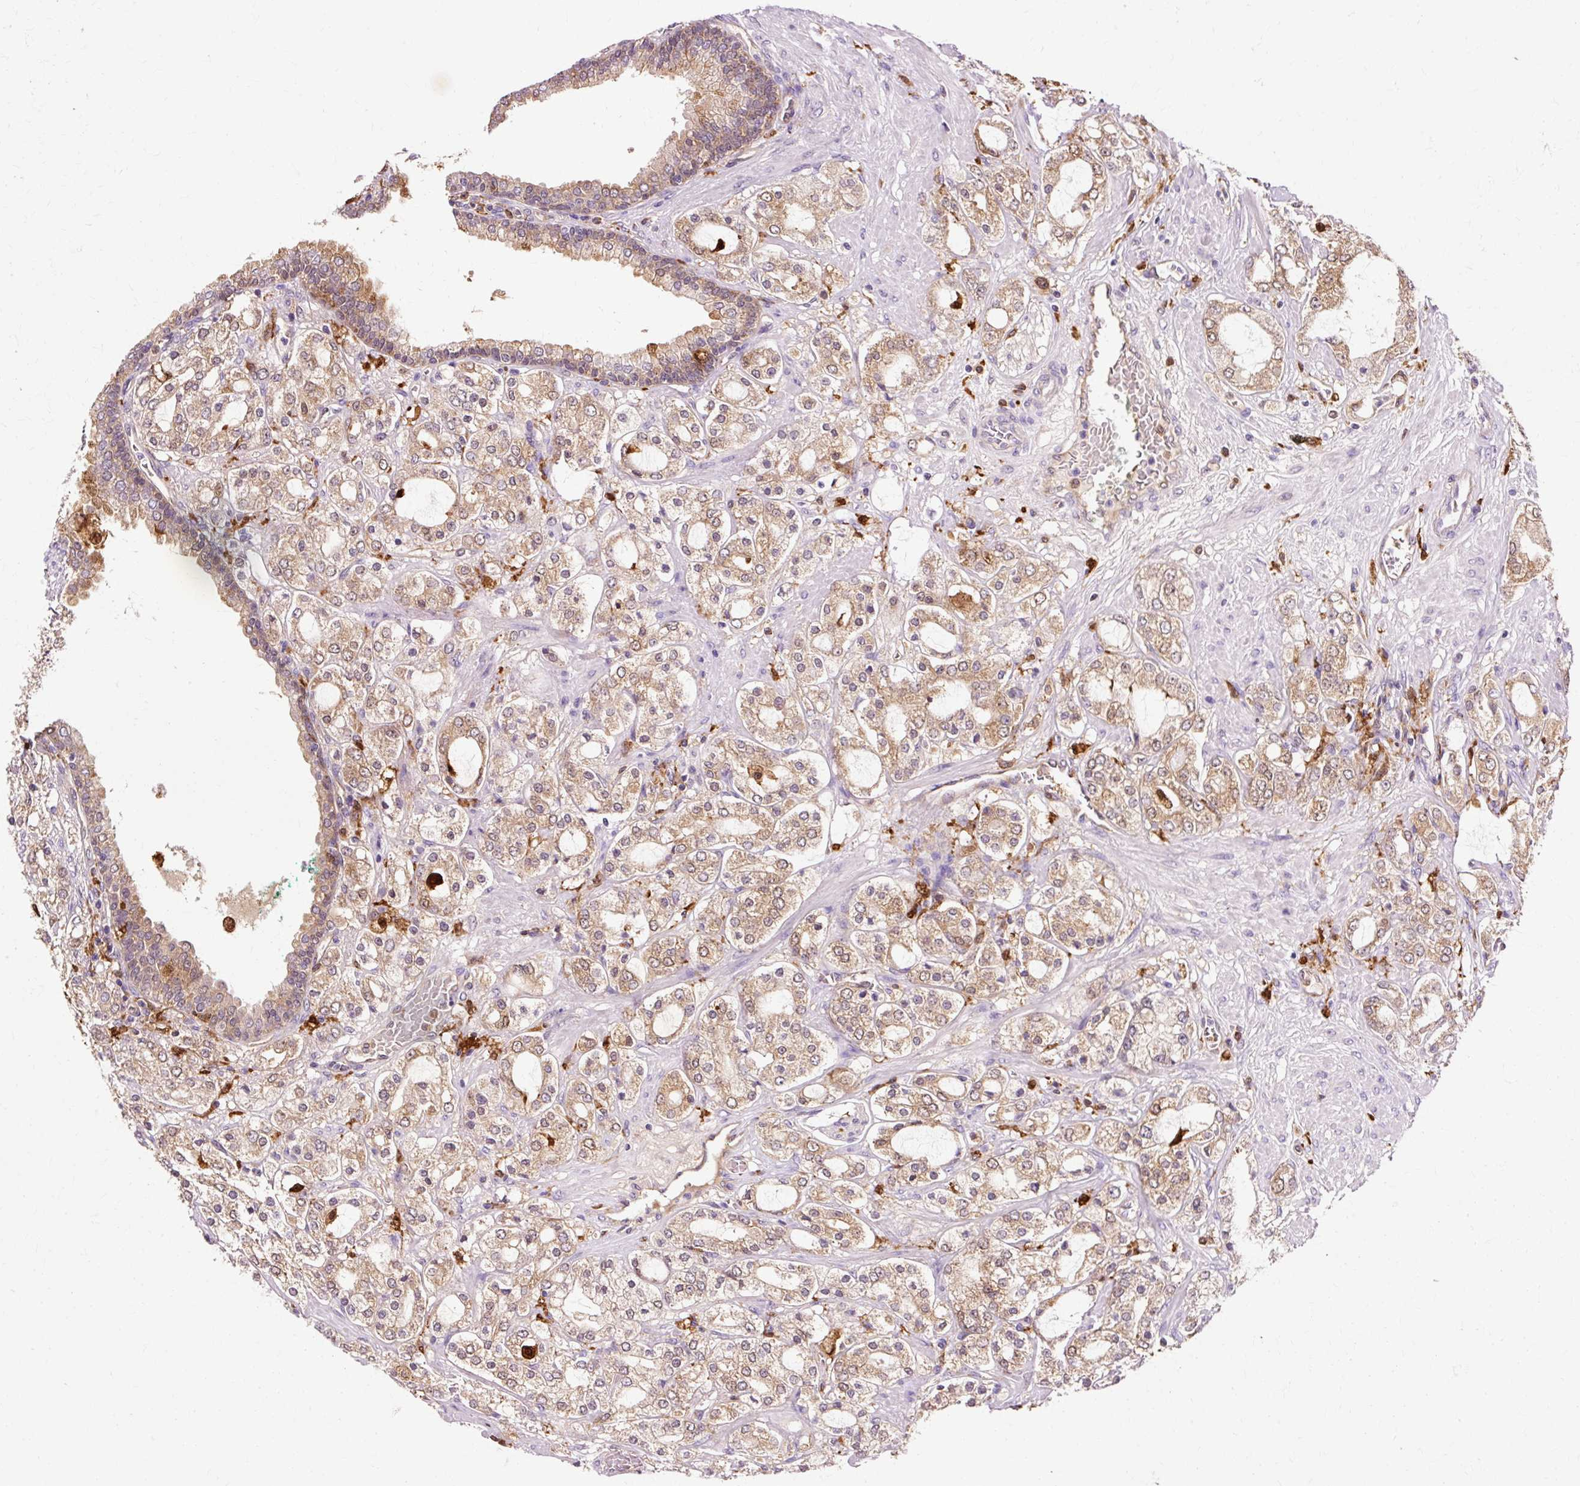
{"staining": {"intensity": "moderate", "quantity": ">75%", "location": "cytoplasmic/membranous"}, "tissue": "prostate cancer", "cell_type": "Tumor cells", "image_type": "cancer", "snomed": [{"axis": "morphology", "description": "Adenocarcinoma, High grade"}, {"axis": "topography", "description": "Prostate"}], "caption": "The immunohistochemical stain labels moderate cytoplasmic/membranous staining in tumor cells of high-grade adenocarcinoma (prostate) tissue.", "gene": "GPX1", "patient": {"sex": "male", "age": 64}}